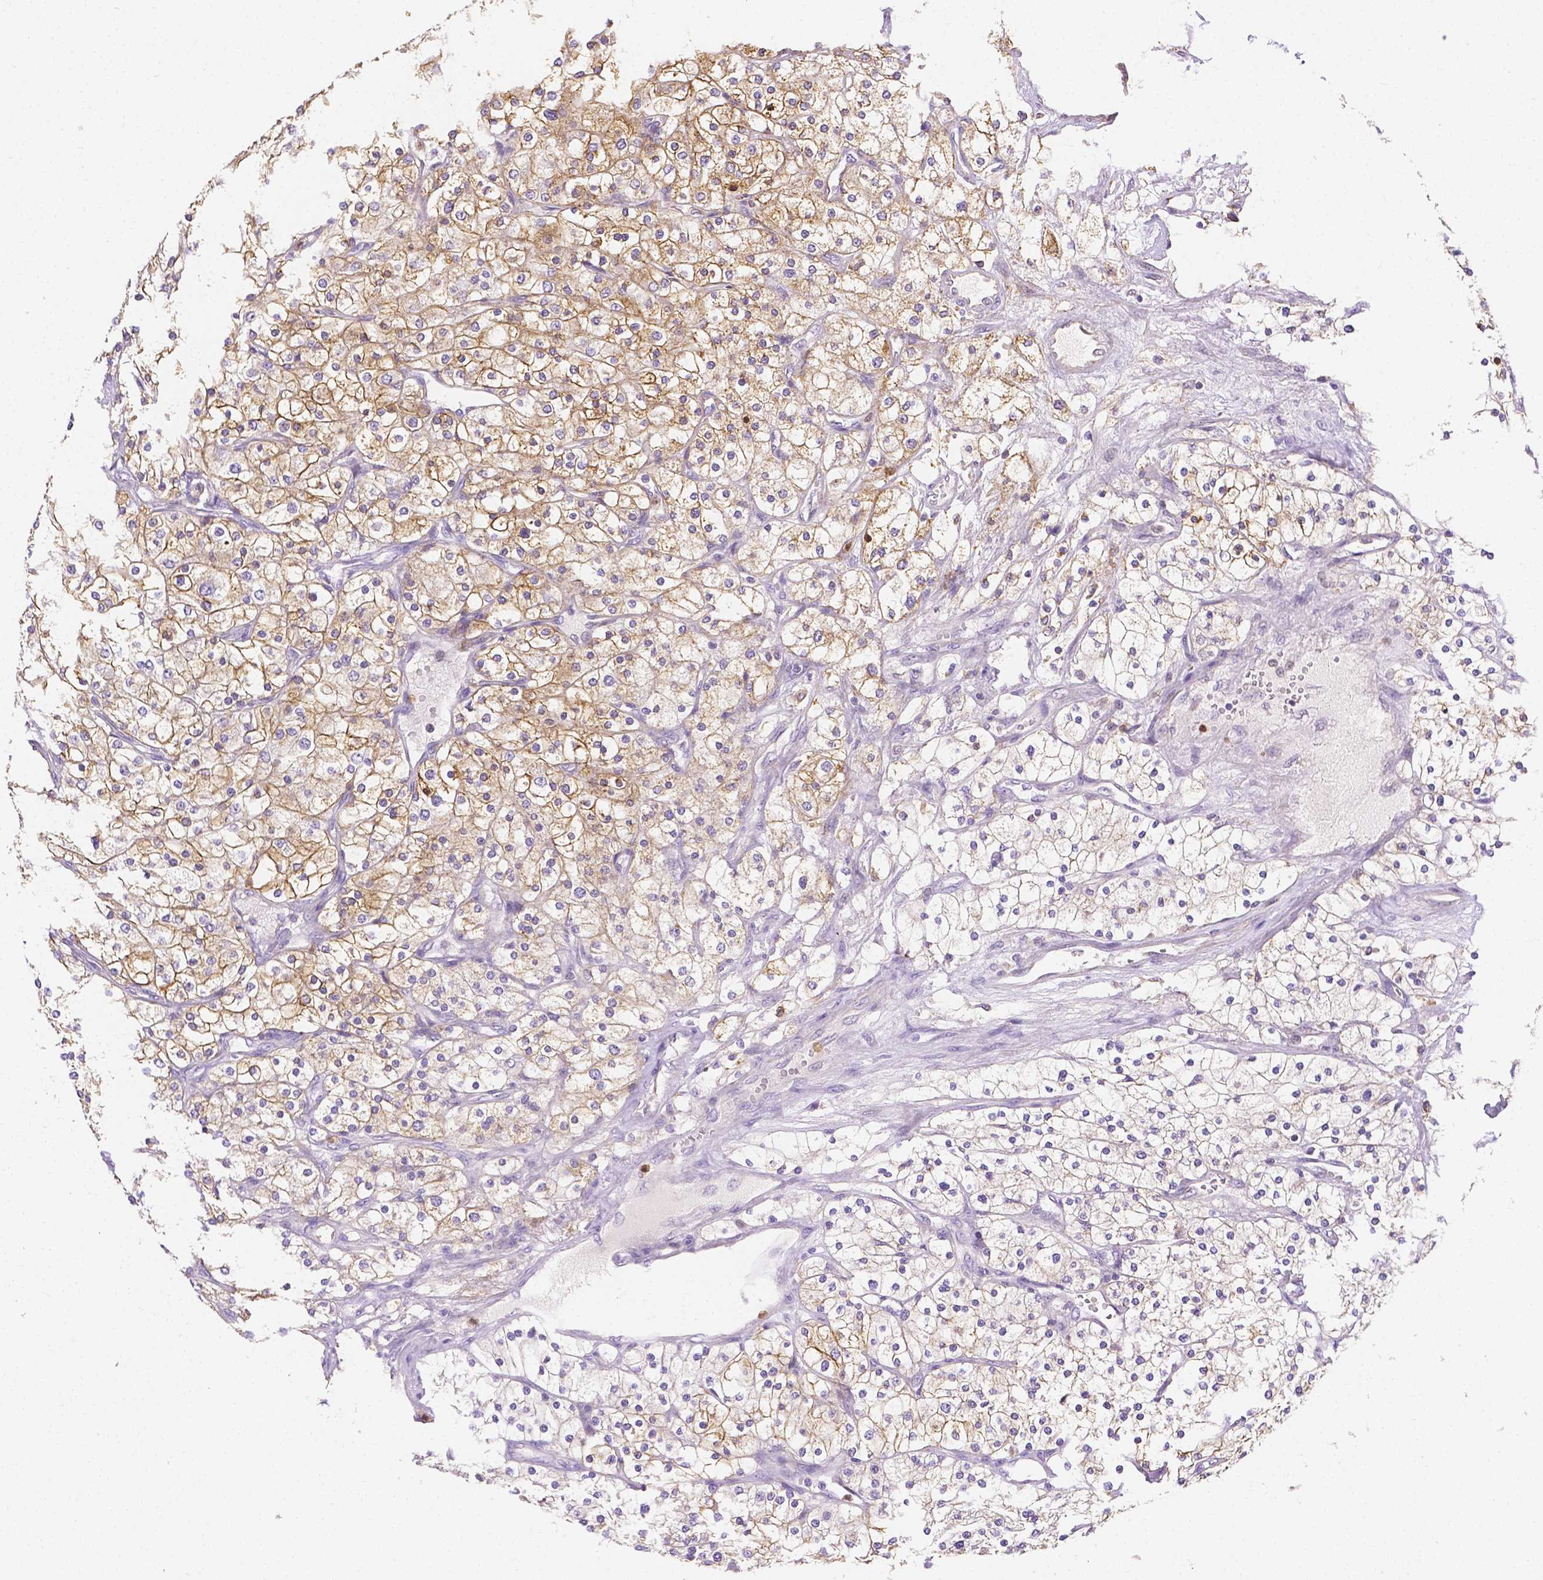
{"staining": {"intensity": "weak", "quantity": "25%-75%", "location": "cytoplasmic/membranous"}, "tissue": "renal cancer", "cell_type": "Tumor cells", "image_type": "cancer", "snomed": [{"axis": "morphology", "description": "Adenocarcinoma, NOS"}, {"axis": "topography", "description": "Kidney"}], "caption": "Protein expression analysis of human renal cancer reveals weak cytoplasmic/membranous staining in about 25%-75% of tumor cells. (brown staining indicates protein expression, while blue staining denotes nuclei).", "gene": "ZNRD2", "patient": {"sex": "male", "age": 80}}